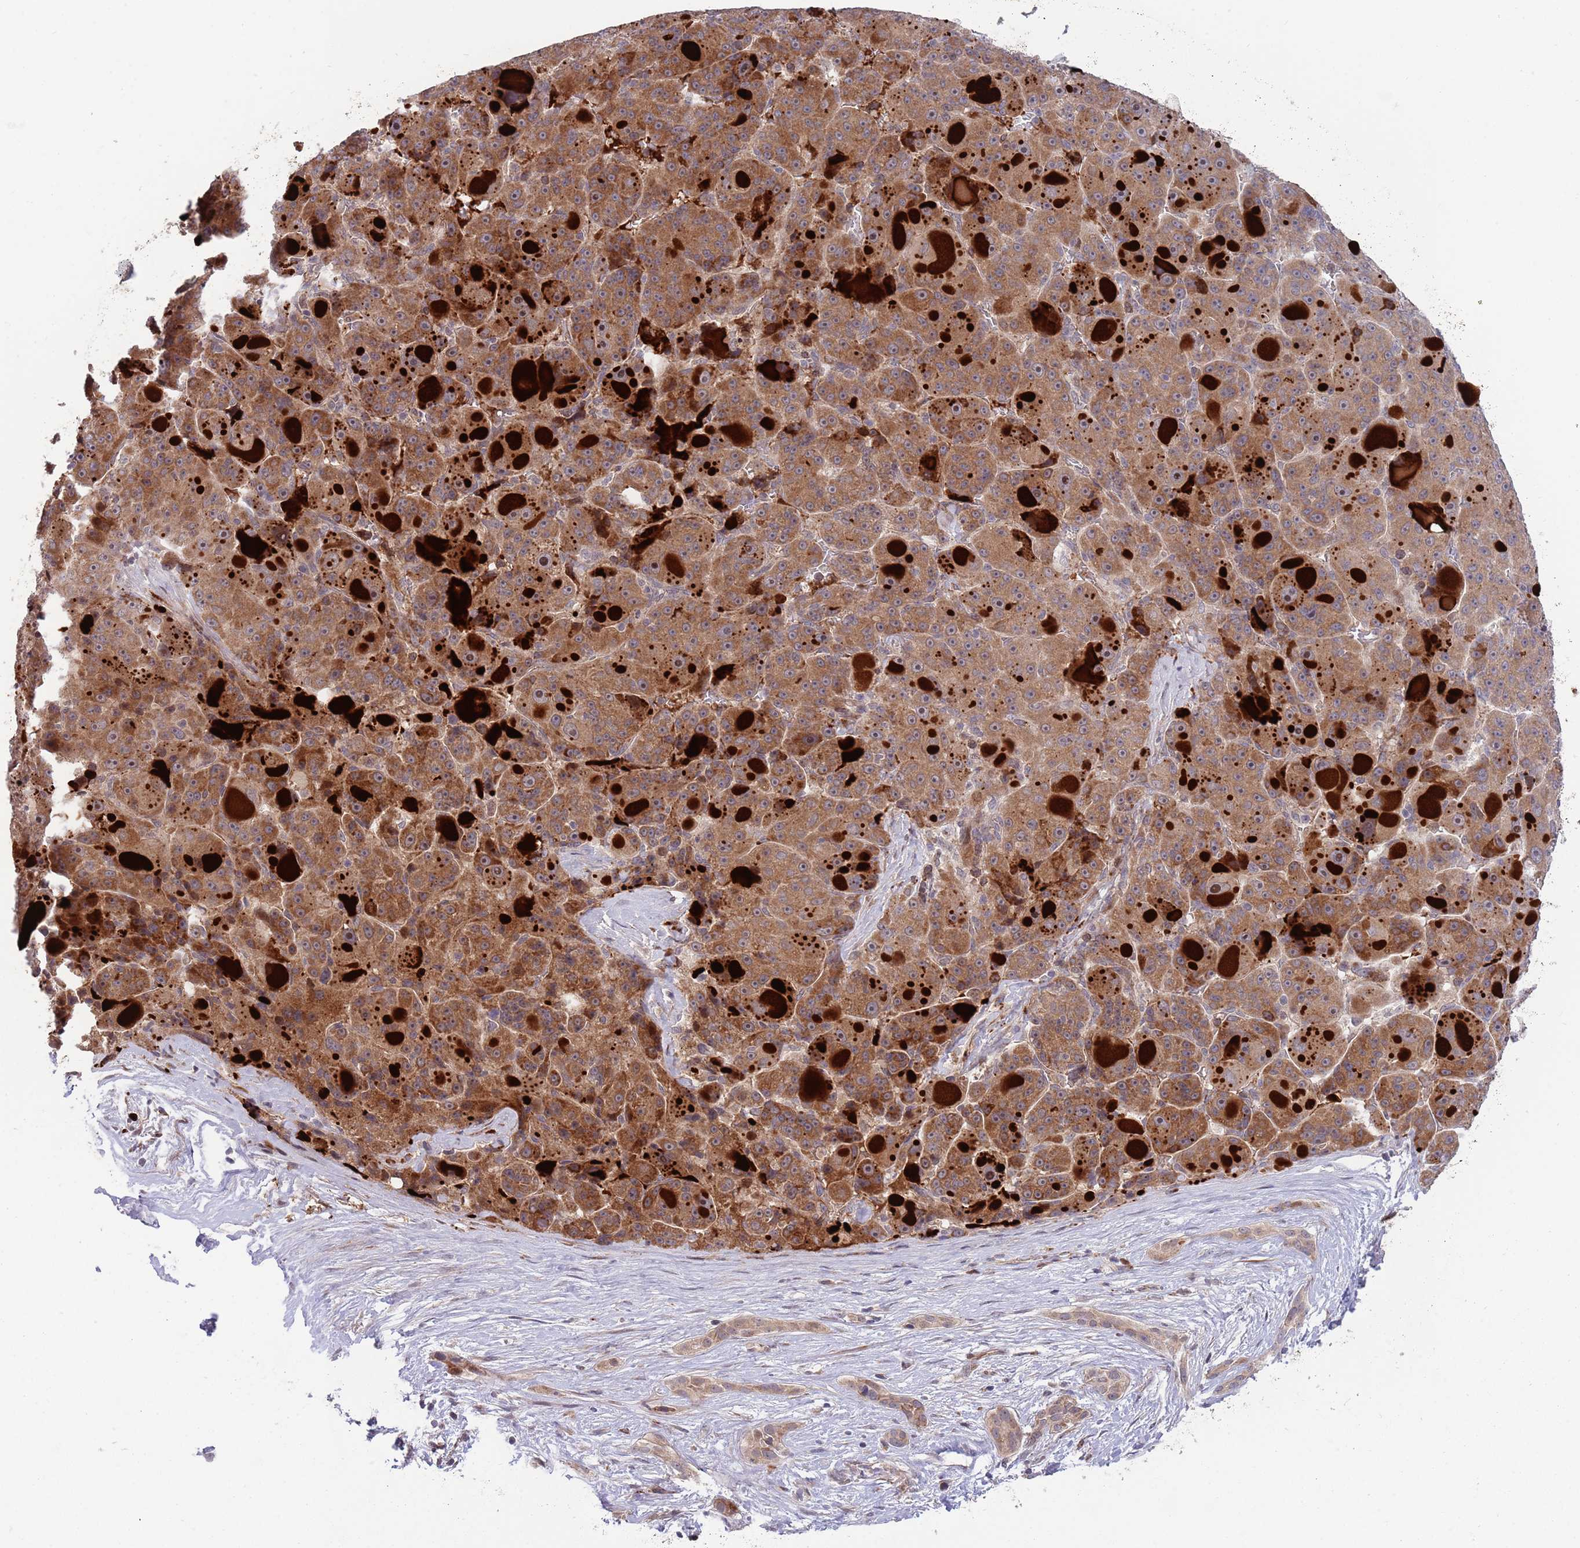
{"staining": {"intensity": "strong", "quantity": ">75%", "location": "cytoplasmic/membranous,nuclear"}, "tissue": "liver cancer", "cell_type": "Tumor cells", "image_type": "cancer", "snomed": [{"axis": "morphology", "description": "Carcinoma, Hepatocellular, NOS"}, {"axis": "topography", "description": "Liver"}], "caption": "Liver hepatocellular carcinoma was stained to show a protein in brown. There is high levels of strong cytoplasmic/membranous and nuclear expression in about >75% of tumor cells. The protein is stained brown, and the nuclei are stained in blue (DAB IHC with brightfield microscopy, high magnification).", "gene": "NT5DC4", "patient": {"sex": "male", "age": 76}}